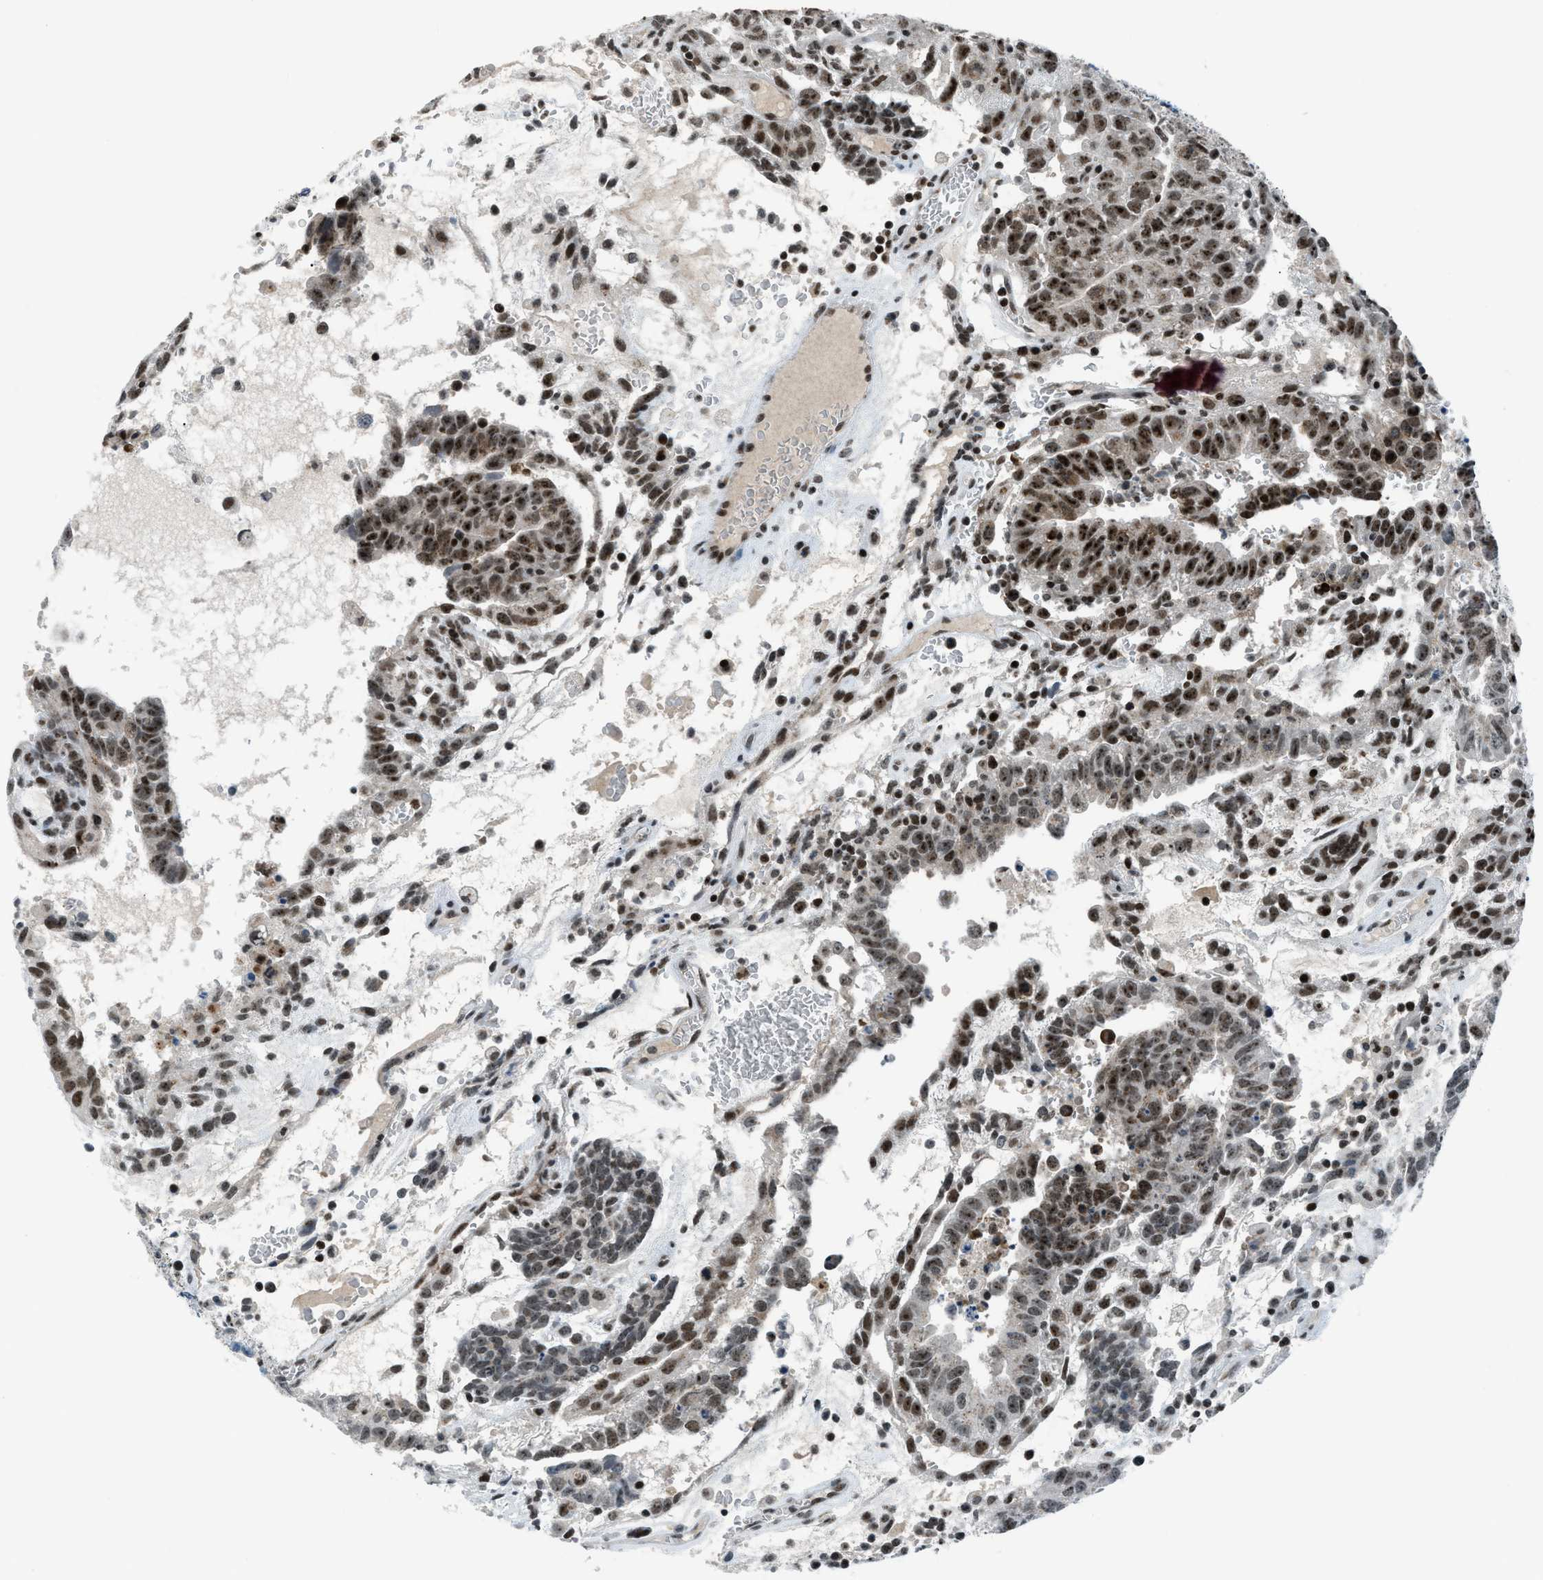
{"staining": {"intensity": "strong", "quantity": ">75%", "location": "nuclear"}, "tissue": "testis cancer", "cell_type": "Tumor cells", "image_type": "cancer", "snomed": [{"axis": "morphology", "description": "Seminoma, NOS"}, {"axis": "morphology", "description": "Carcinoma, Embryonal, NOS"}, {"axis": "topography", "description": "Testis"}], "caption": "This micrograph reveals testis cancer stained with immunohistochemistry (IHC) to label a protein in brown. The nuclear of tumor cells show strong positivity for the protein. Nuclei are counter-stained blue.", "gene": "RAD51B", "patient": {"sex": "male", "age": 52}}